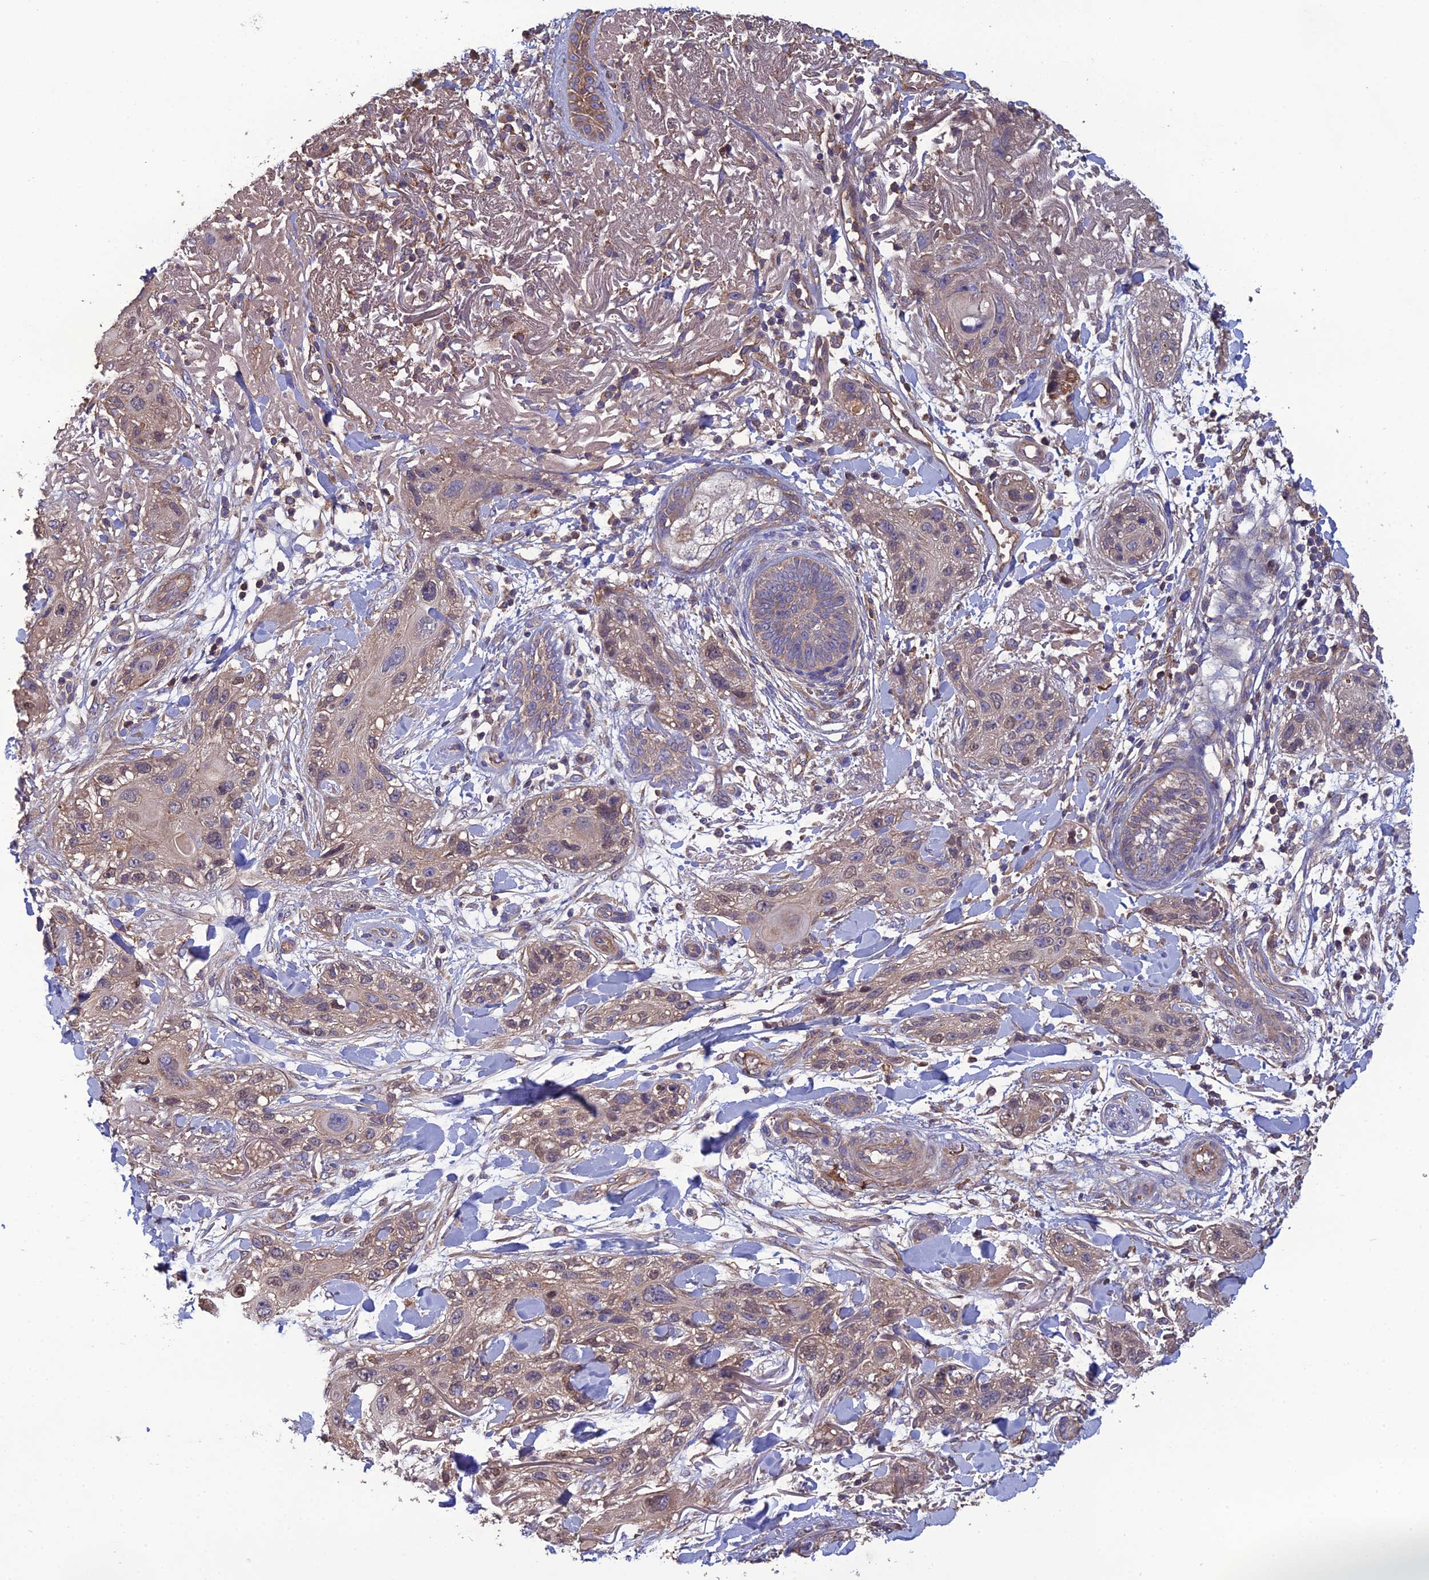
{"staining": {"intensity": "weak", "quantity": "25%-75%", "location": "cytoplasmic/membranous,nuclear"}, "tissue": "skin cancer", "cell_type": "Tumor cells", "image_type": "cancer", "snomed": [{"axis": "morphology", "description": "Normal tissue, NOS"}, {"axis": "morphology", "description": "Squamous cell carcinoma, NOS"}, {"axis": "topography", "description": "Skin"}], "caption": "Skin cancer (squamous cell carcinoma) tissue shows weak cytoplasmic/membranous and nuclear positivity in approximately 25%-75% of tumor cells, visualized by immunohistochemistry.", "gene": "GALR2", "patient": {"sex": "male", "age": 72}}